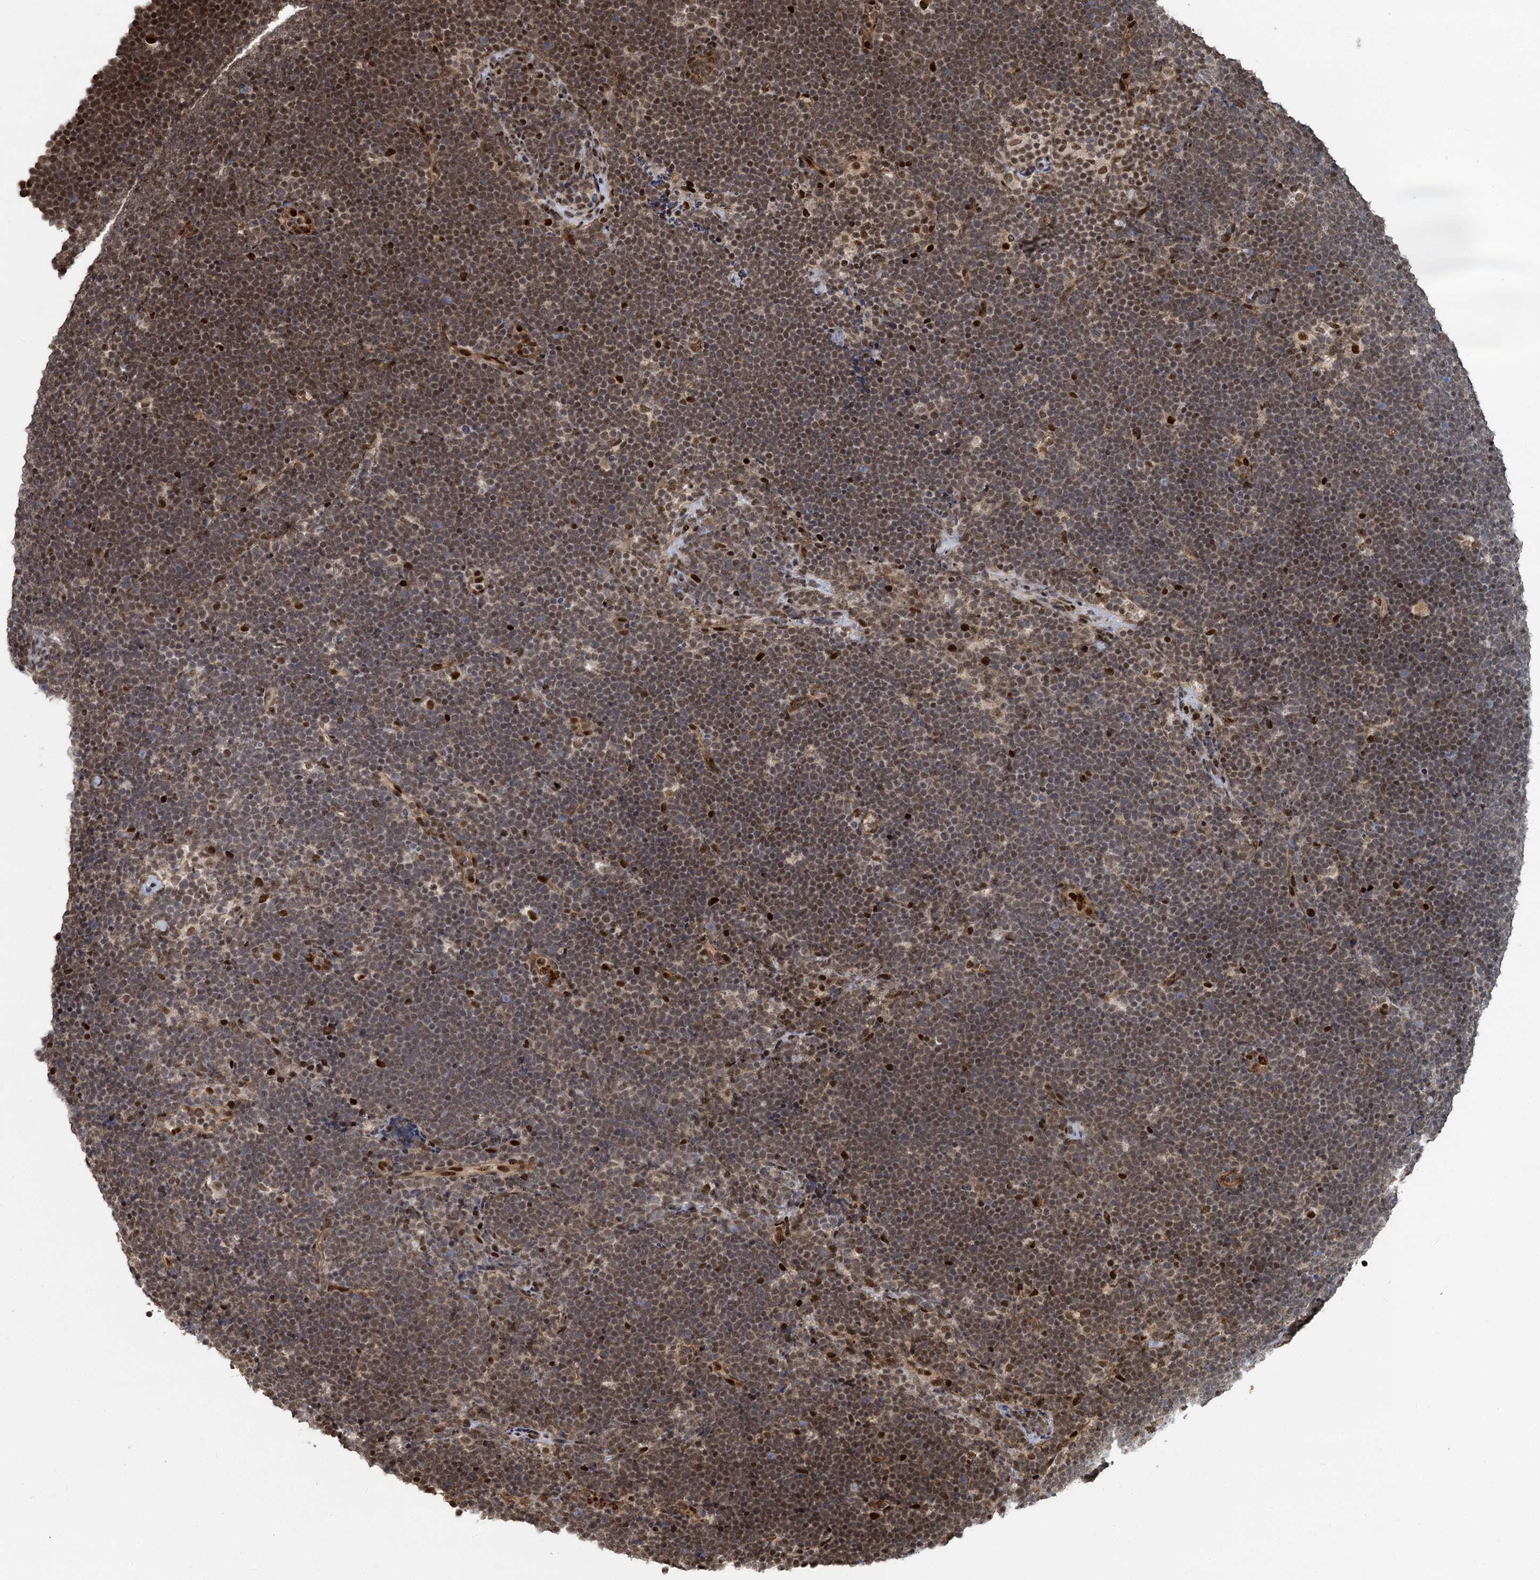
{"staining": {"intensity": "moderate", "quantity": ">75%", "location": "nuclear"}, "tissue": "lymphoma", "cell_type": "Tumor cells", "image_type": "cancer", "snomed": [{"axis": "morphology", "description": "Malignant lymphoma, non-Hodgkin's type, High grade"}, {"axis": "topography", "description": "Lymph node"}], "caption": "Immunohistochemistry staining of lymphoma, which displays medium levels of moderate nuclear positivity in about >75% of tumor cells indicating moderate nuclear protein positivity. The staining was performed using DAB (brown) for protein detection and nuclei were counterstained in hematoxylin (blue).", "gene": "ANKRD49", "patient": {"sex": "male", "age": 13}}